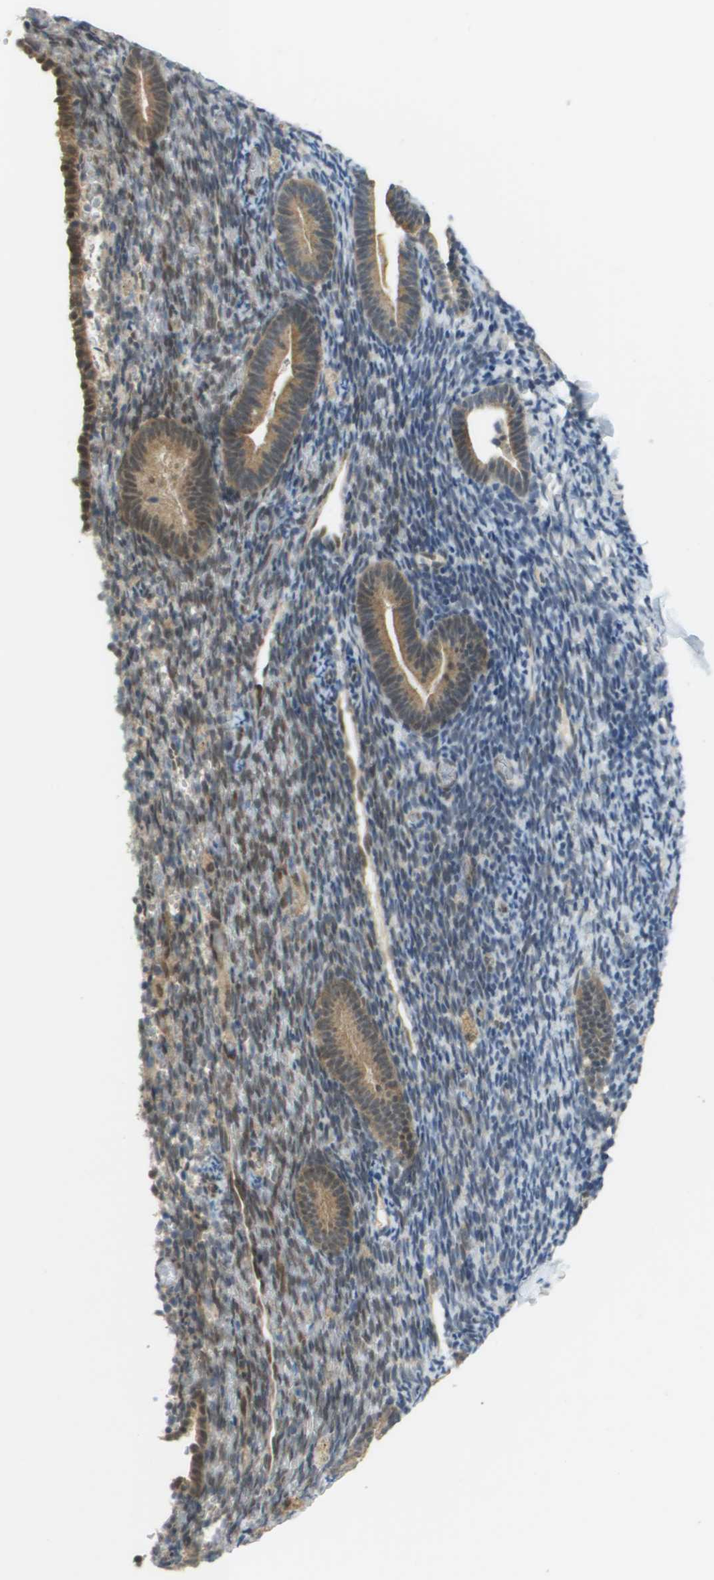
{"staining": {"intensity": "weak", "quantity": "25%-75%", "location": "cytoplasmic/membranous,nuclear"}, "tissue": "endometrium", "cell_type": "Cells in endometrial stroma", "image_type": "normal", "snomed": [{"axis": "morphology", "description": "Normal tissue, NOS"}, {"axis": "topography", "description": "Endometrium"}], "caption": "The histopathology image exhibits a brown stain indicating the presence of a protein in the cytoplasmic/membranous,nuclear of cells in endometrial stroma in endometrium.", "gene": "ARID1B", "patient": {"sex": "female", "age": 51}}